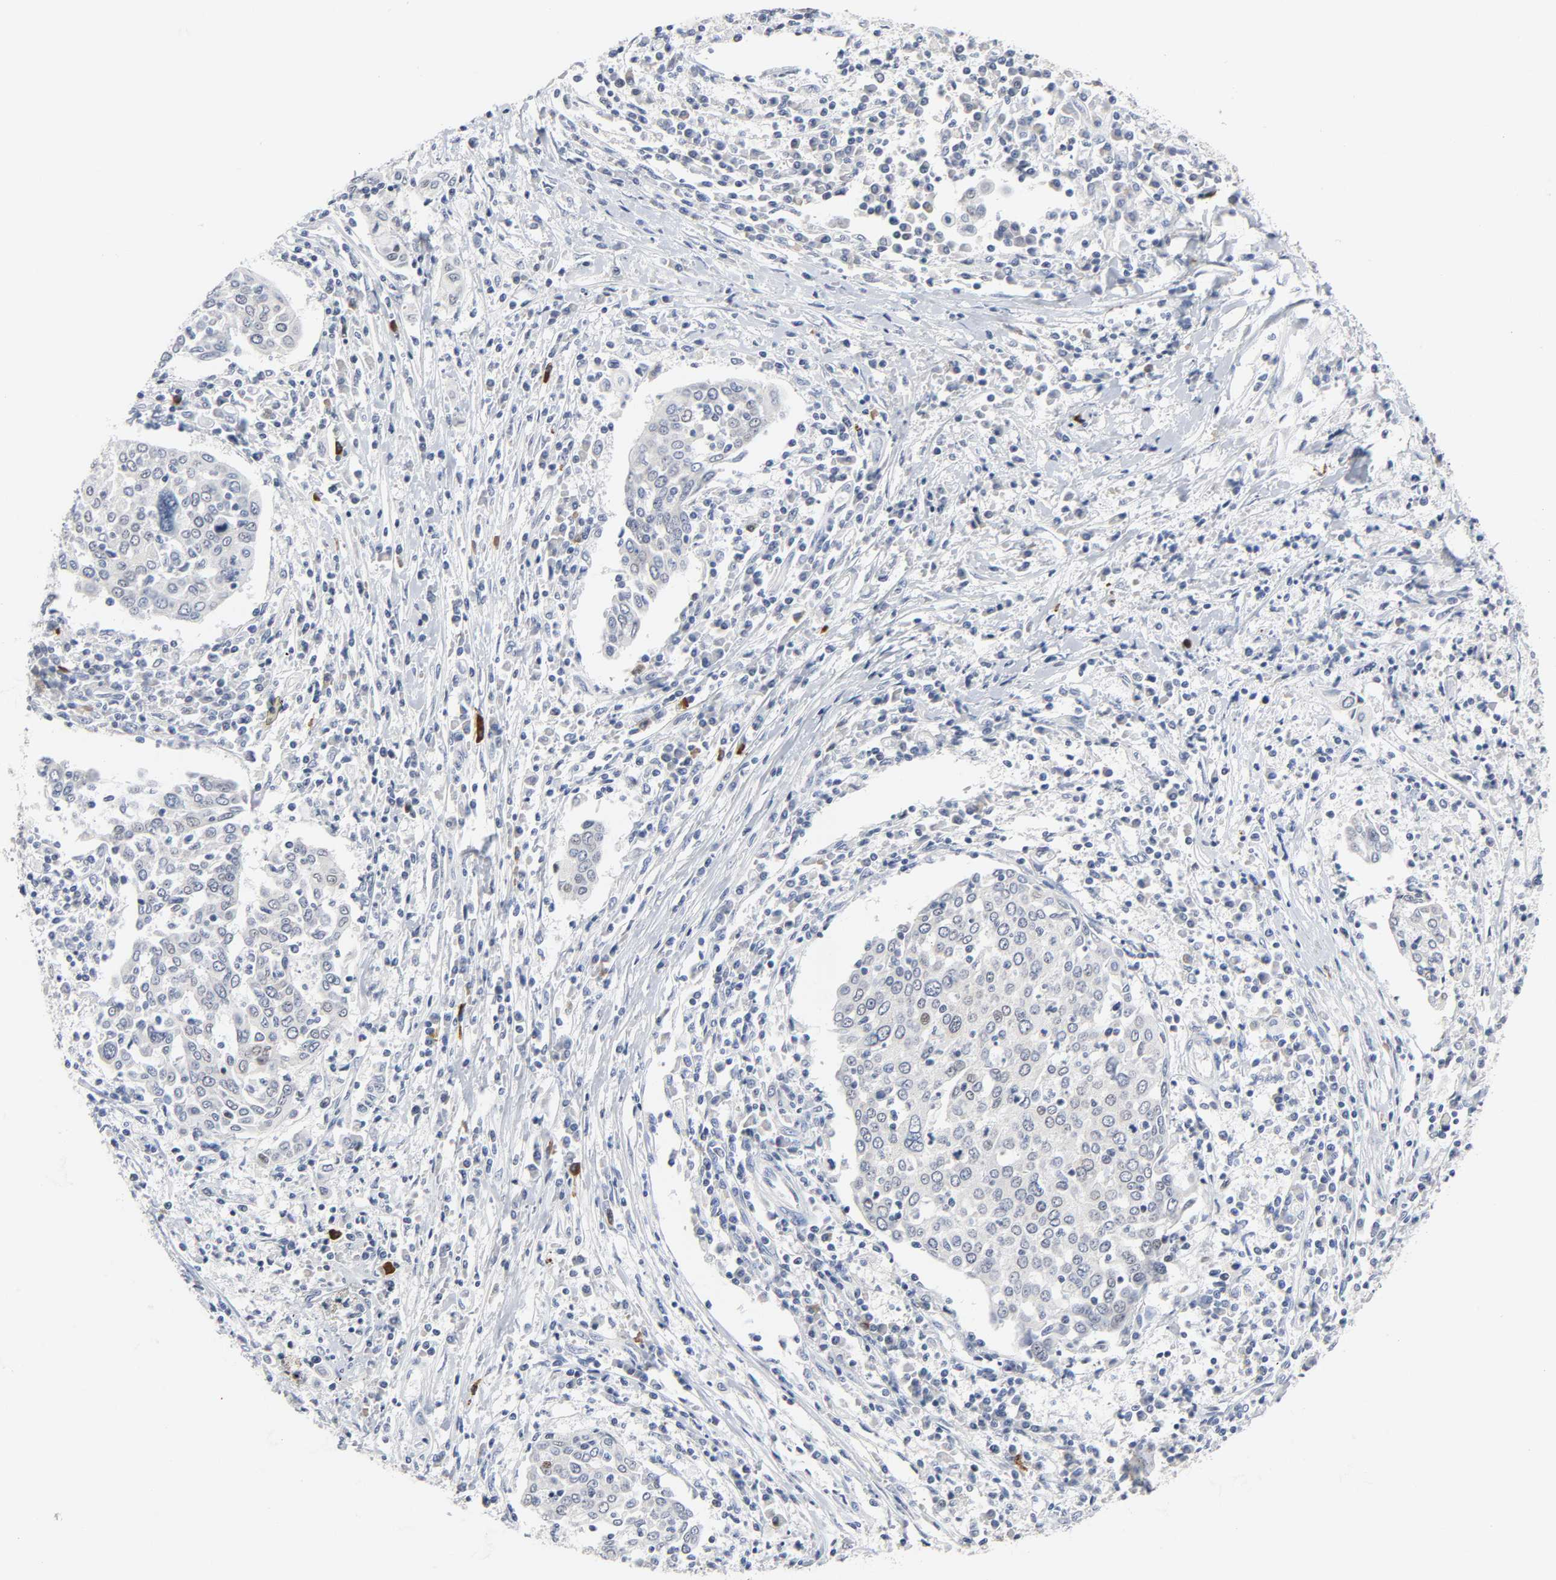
{"staining": {"intensity": "negative", "quantity": "none", "location": "none"}, "tissue": "cervical cancer", "cell_type": "Tumor cells", "image_type": "cancer", "snomed": [{"axis": "morphology", "description": "Squamous cell carcinoma, NOS"}, {"axis": "topography", "description": "Cervix"}], "caption": "IHC of human squamous cell carcinoma (cervical) exhibits no staining in tumor cells.", "gene": "WEE1", "patient": {"sex": "female", "age": 40}}